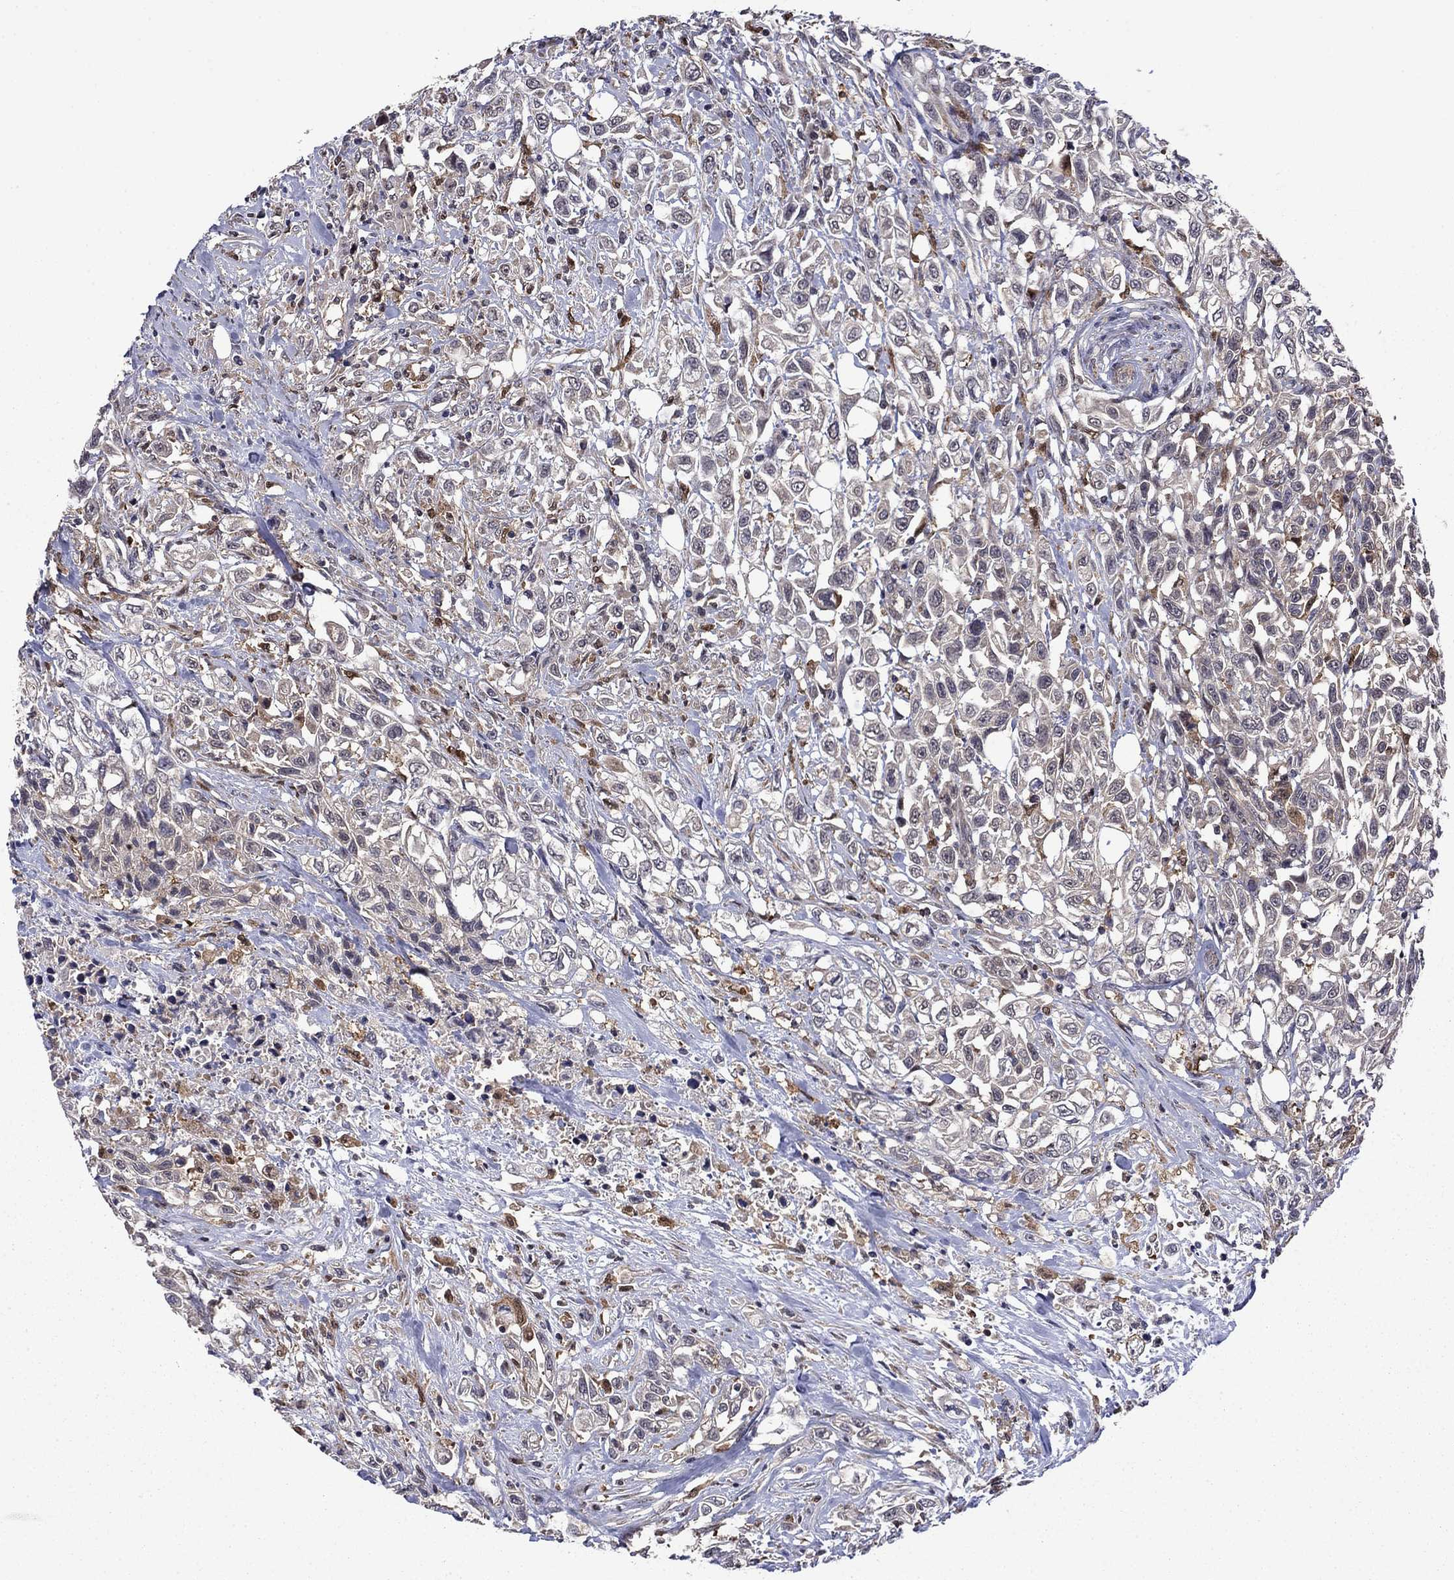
{"staining": {"intensity": "negative", "quantity": "none", "location": "none"}, "tissue": "urothelial cancer", "cell_type": "Tumor cells", "image_type": "cancer", "snomed": [{"axis": "morphology", "description": "Urothelial carcinoma, High grade"}, {"axis": "topography", "description": "Urinary bladder"}], "caption": "Immunohistochemistry (IHC) histopathology image of neoplastic tissue: human urothelial cancer stained with DAB shows no significant protein expression in tumor cells.", "gene": "TPMT", "patient": {"sex": "female", "age": 56}}